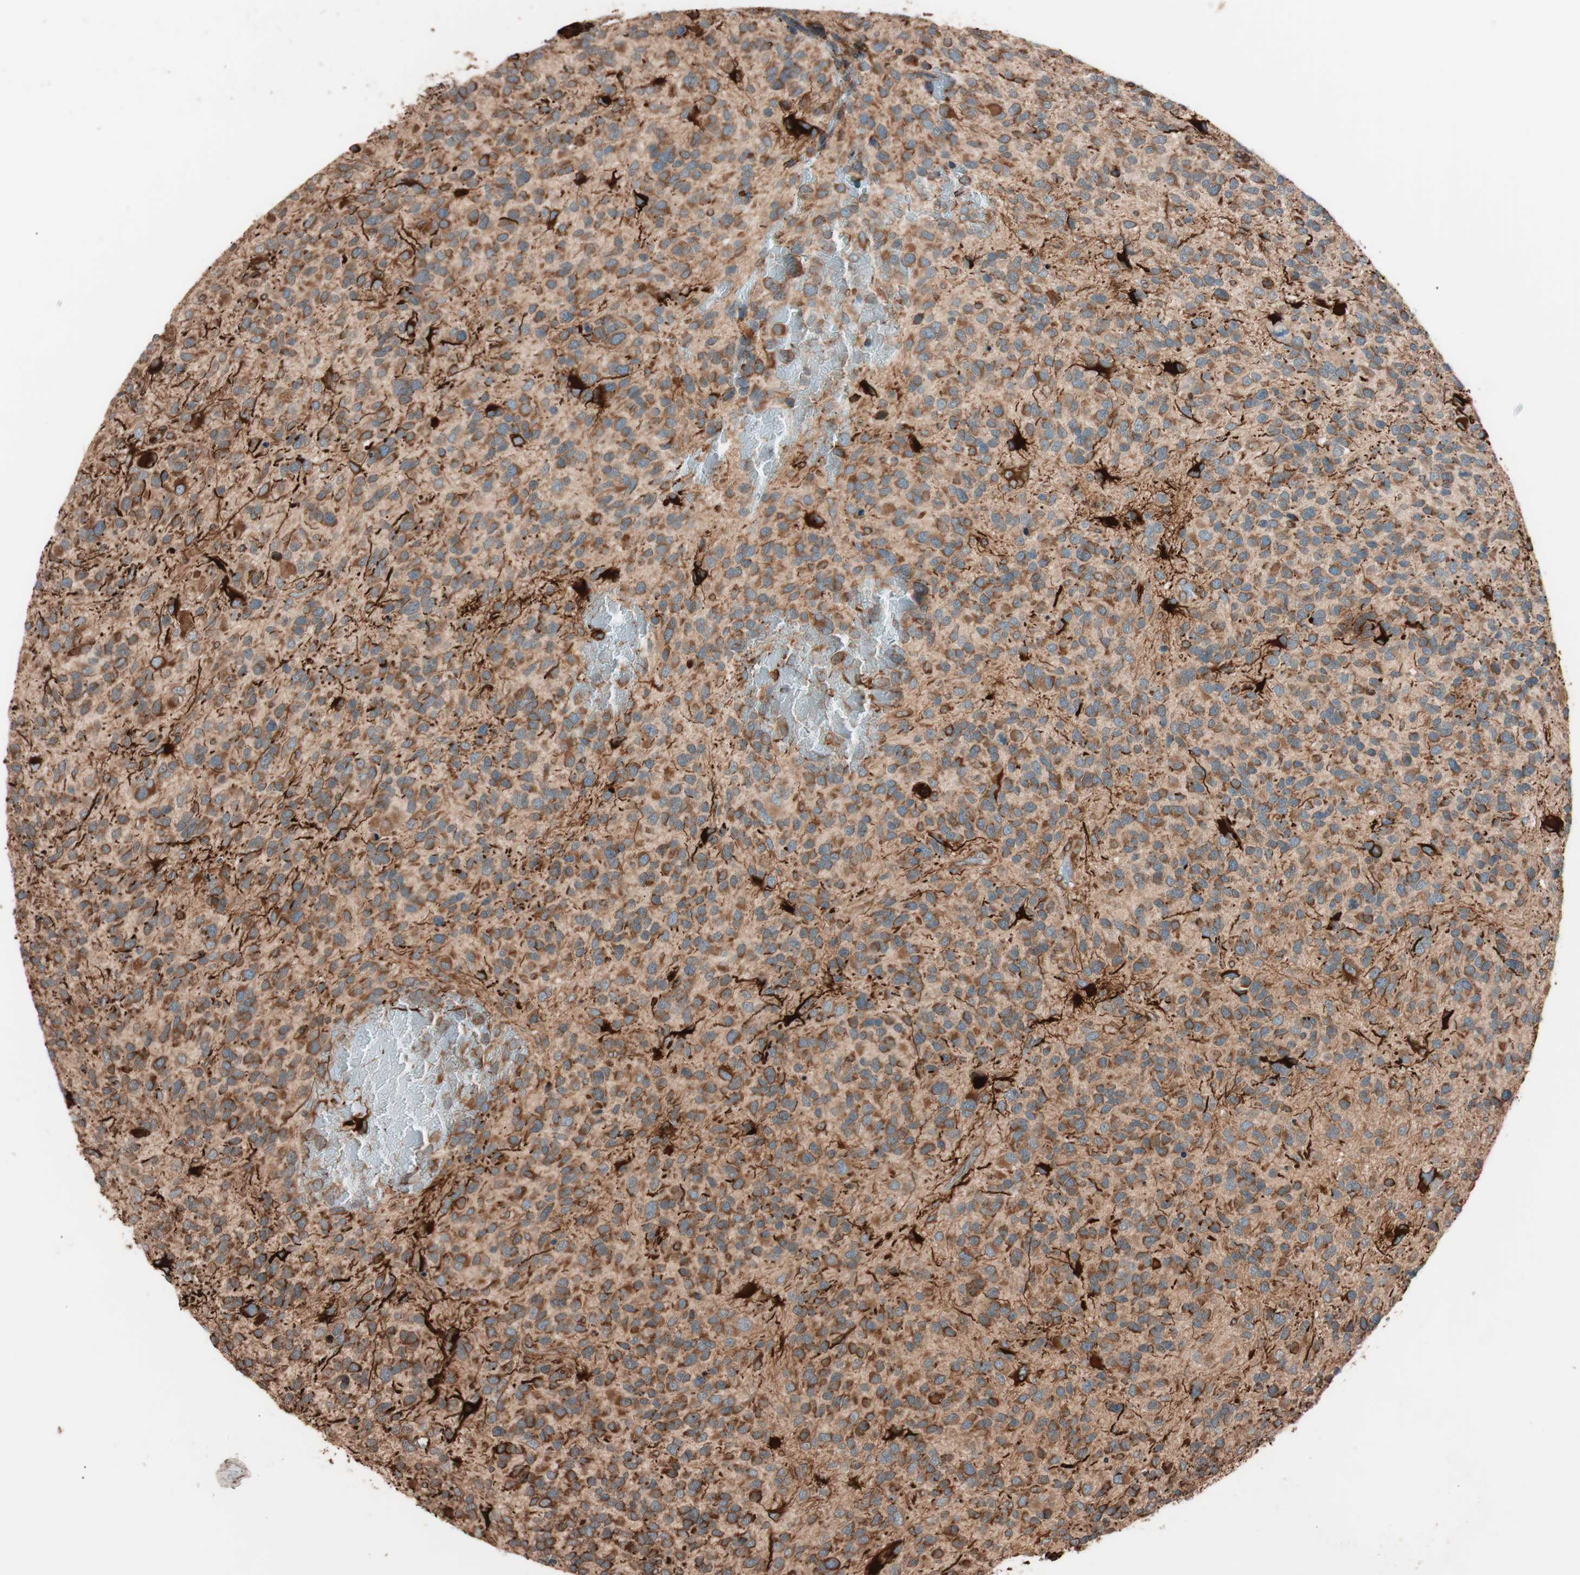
{"staining": {"intensity": "strong", "quantity": ">75%", "location": "cytoplasmic/membranous"}, "tissue": "glioma", "cell_type": "Tumor cells", "image_type": "cancer", "snomed": [{"axis": "morphology", "description": "Glioma, malignant, High grade"}, {"axis": "topography", "description": "Brain"}], "caption": "Glioma stained for a protein reveals strong cytoplasmic/membranous positivity in tumor cells.", "gene": "VEGFA", "patient": {"sex": "female", "age": 58}}